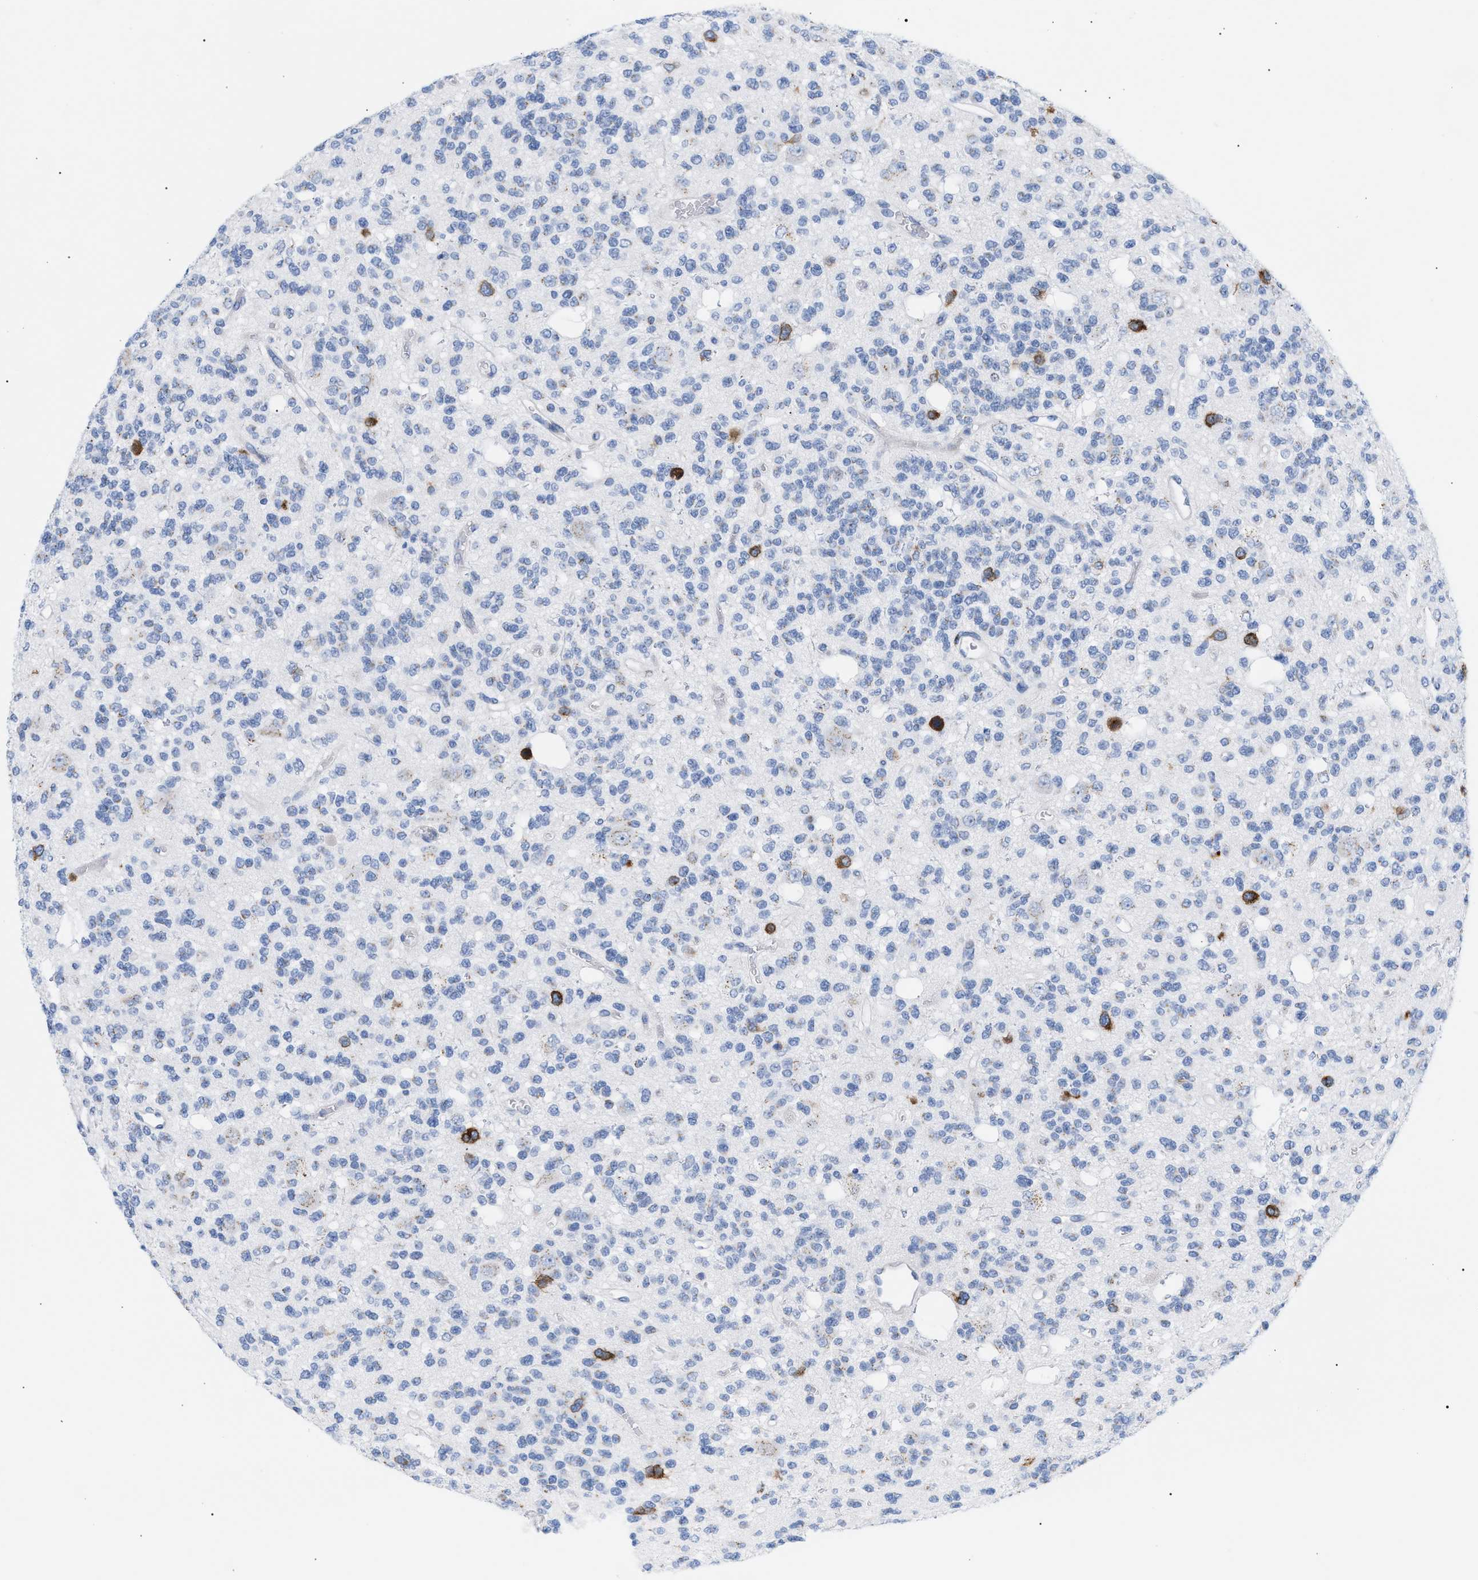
{"staining": {"intensity": "moderate", "quantity": "<25%", "location": "cytoplasmic/membranous"}, "tissue": "glioma", "cell_type": "Tumor cells", "image_type": "cancer", "snomed": [{"axis": "morphology", "description": "Glioma, malignant, Low grade"}, {"axis": "topography", "description": "Brain"}], "caption": "Immunohistochemical staining of glioma reveals low levels of moderate cytoplasmic/membranous protein positivity in about <25% of tumor cells. (IHC, brightfield microscopy, high magnification).", "gene": "TACC3", "patient": {"sex": "male", "age": 38}}